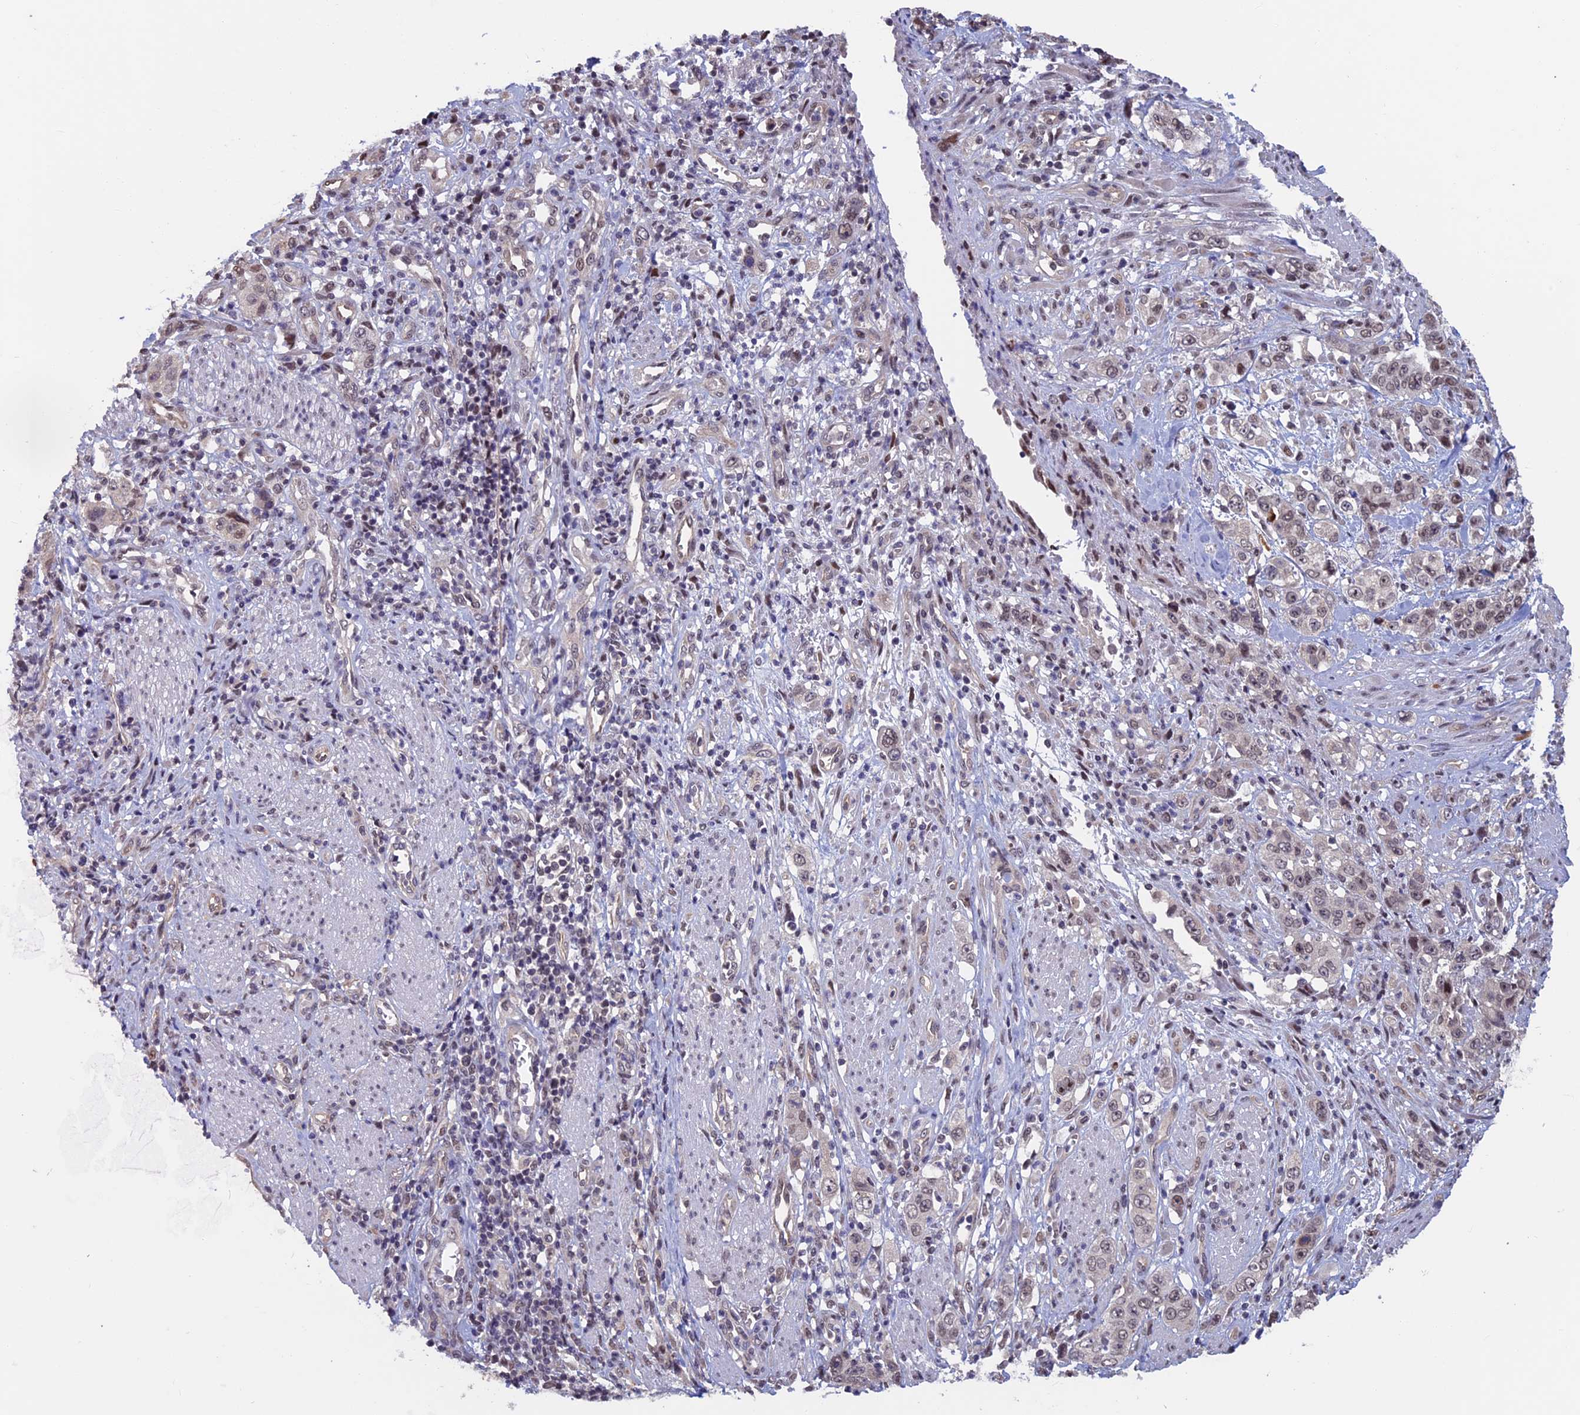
{"staining": {"intensity": "weak", "quantity": ">75%", "location": "nuclear"}, "tissue": "stomach cancer", "cell_type": "Tumor cells", "image_type": "cancer", "snomed": [{"axis": "morphology", "description": "Adenocarcinoma, NOS"}, {"axis": "topography", "description": "Stomach, upper"}], "caption": "Protein analysis of stomach cancer tissue shows weak nuclear staining in about >75% of tumor cells.", "gene": "SPIRE1", "patient": {"sex": "male", "age": 62}}